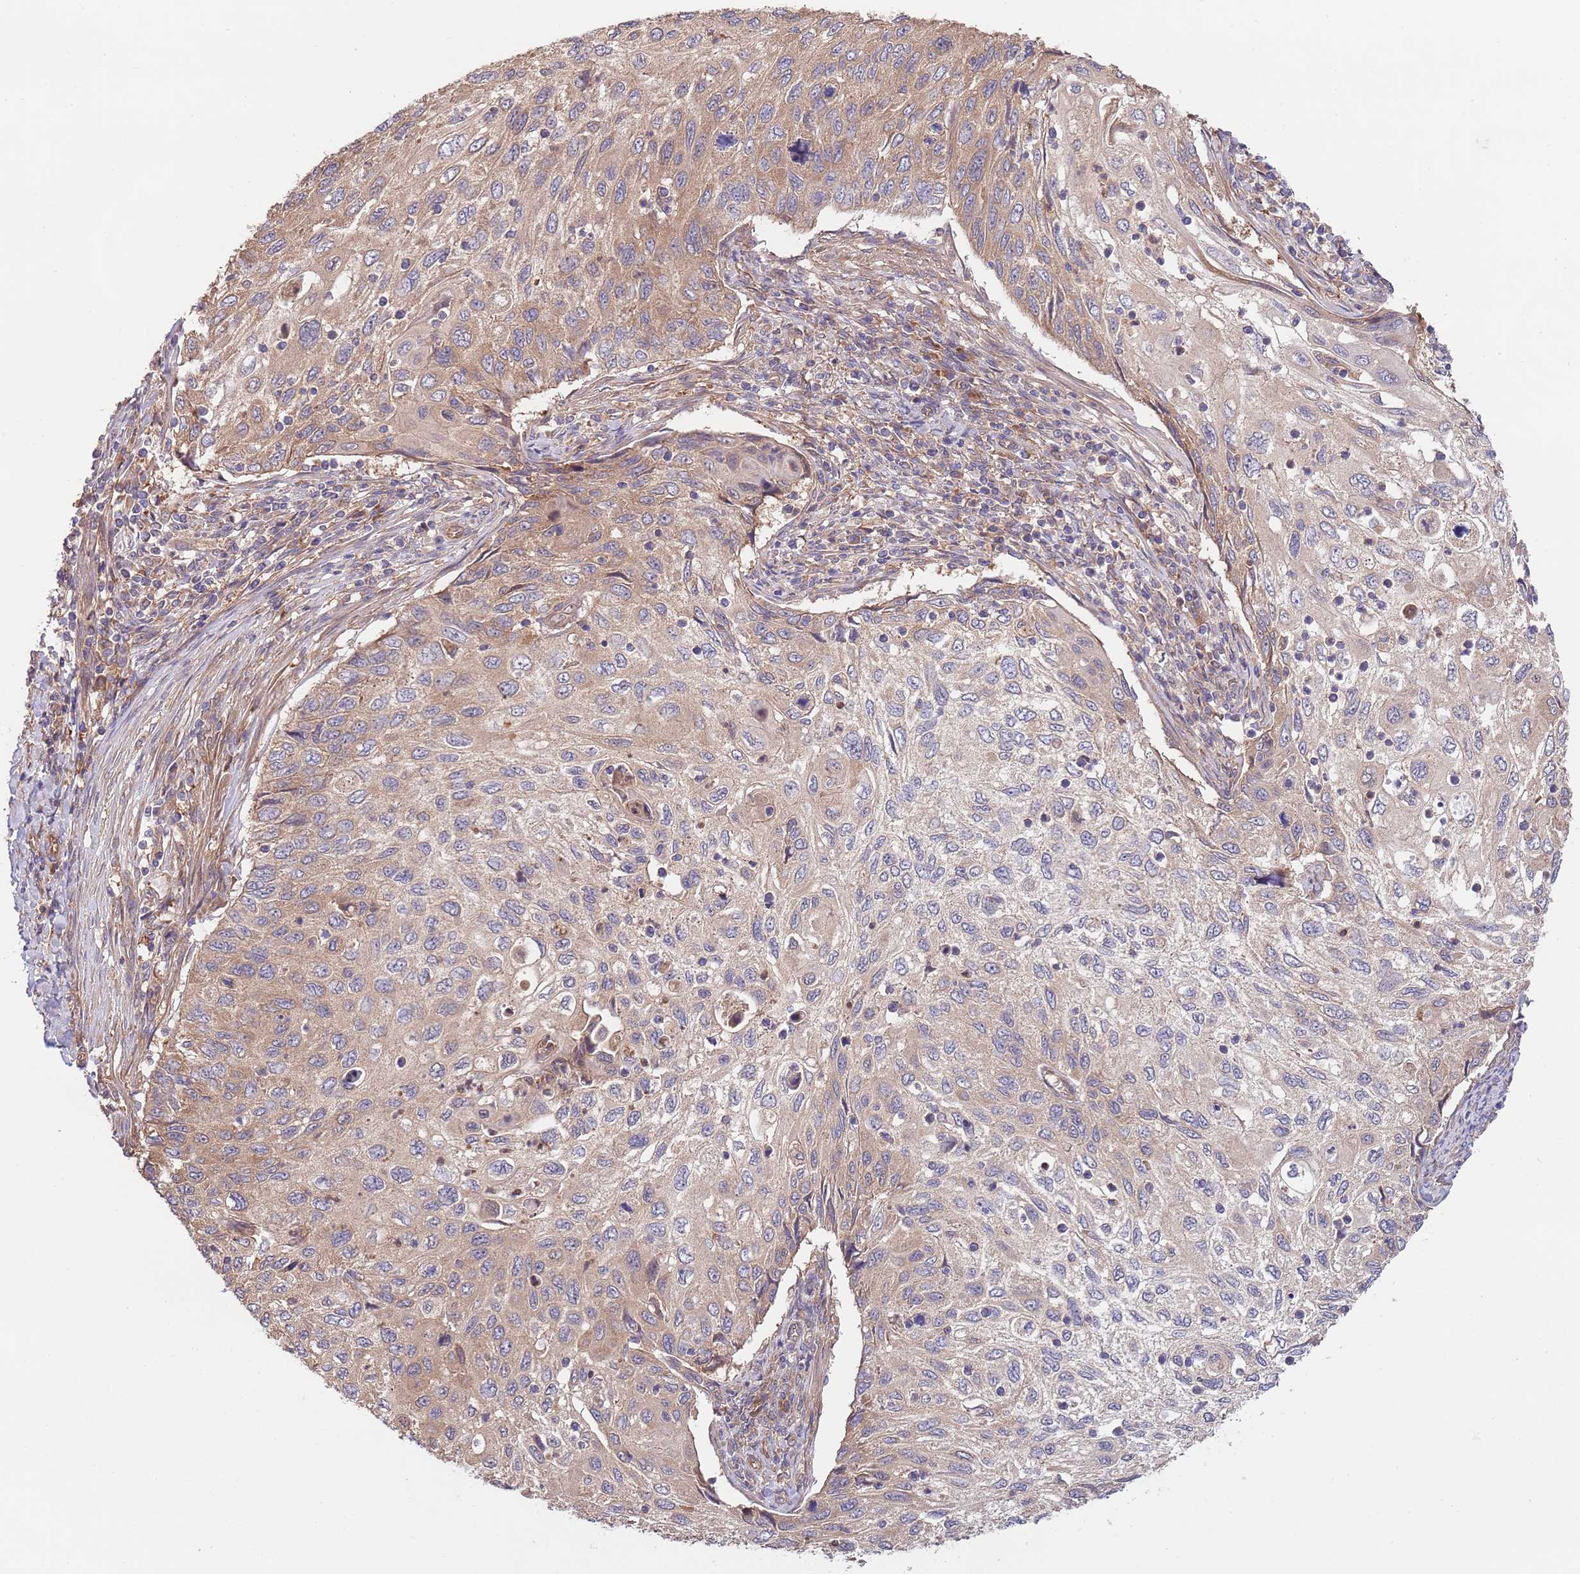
{"staining": {"intensity": "weak", "quantity": ">75%", "location": "cytoplasmic/membranous"}, "tissue": "cervical cancer", "cell_type": "Tumor cells", "image_type": "cancer", "snomed": [{"axis": "morphology", "description": "Squamous cell carcinoma, NOS"}, {"axis": "topography", "description": "Cervix"}], "caption": "Immunohistochemical staining of human cervical squamous cell carcinoma demonstrates low levels of weak cytoplasmic/membranous protein positivity in approximately >75% of tumor cells.", "gene": "EIF3F", "patient": {"sex": "female", "age": 70}}